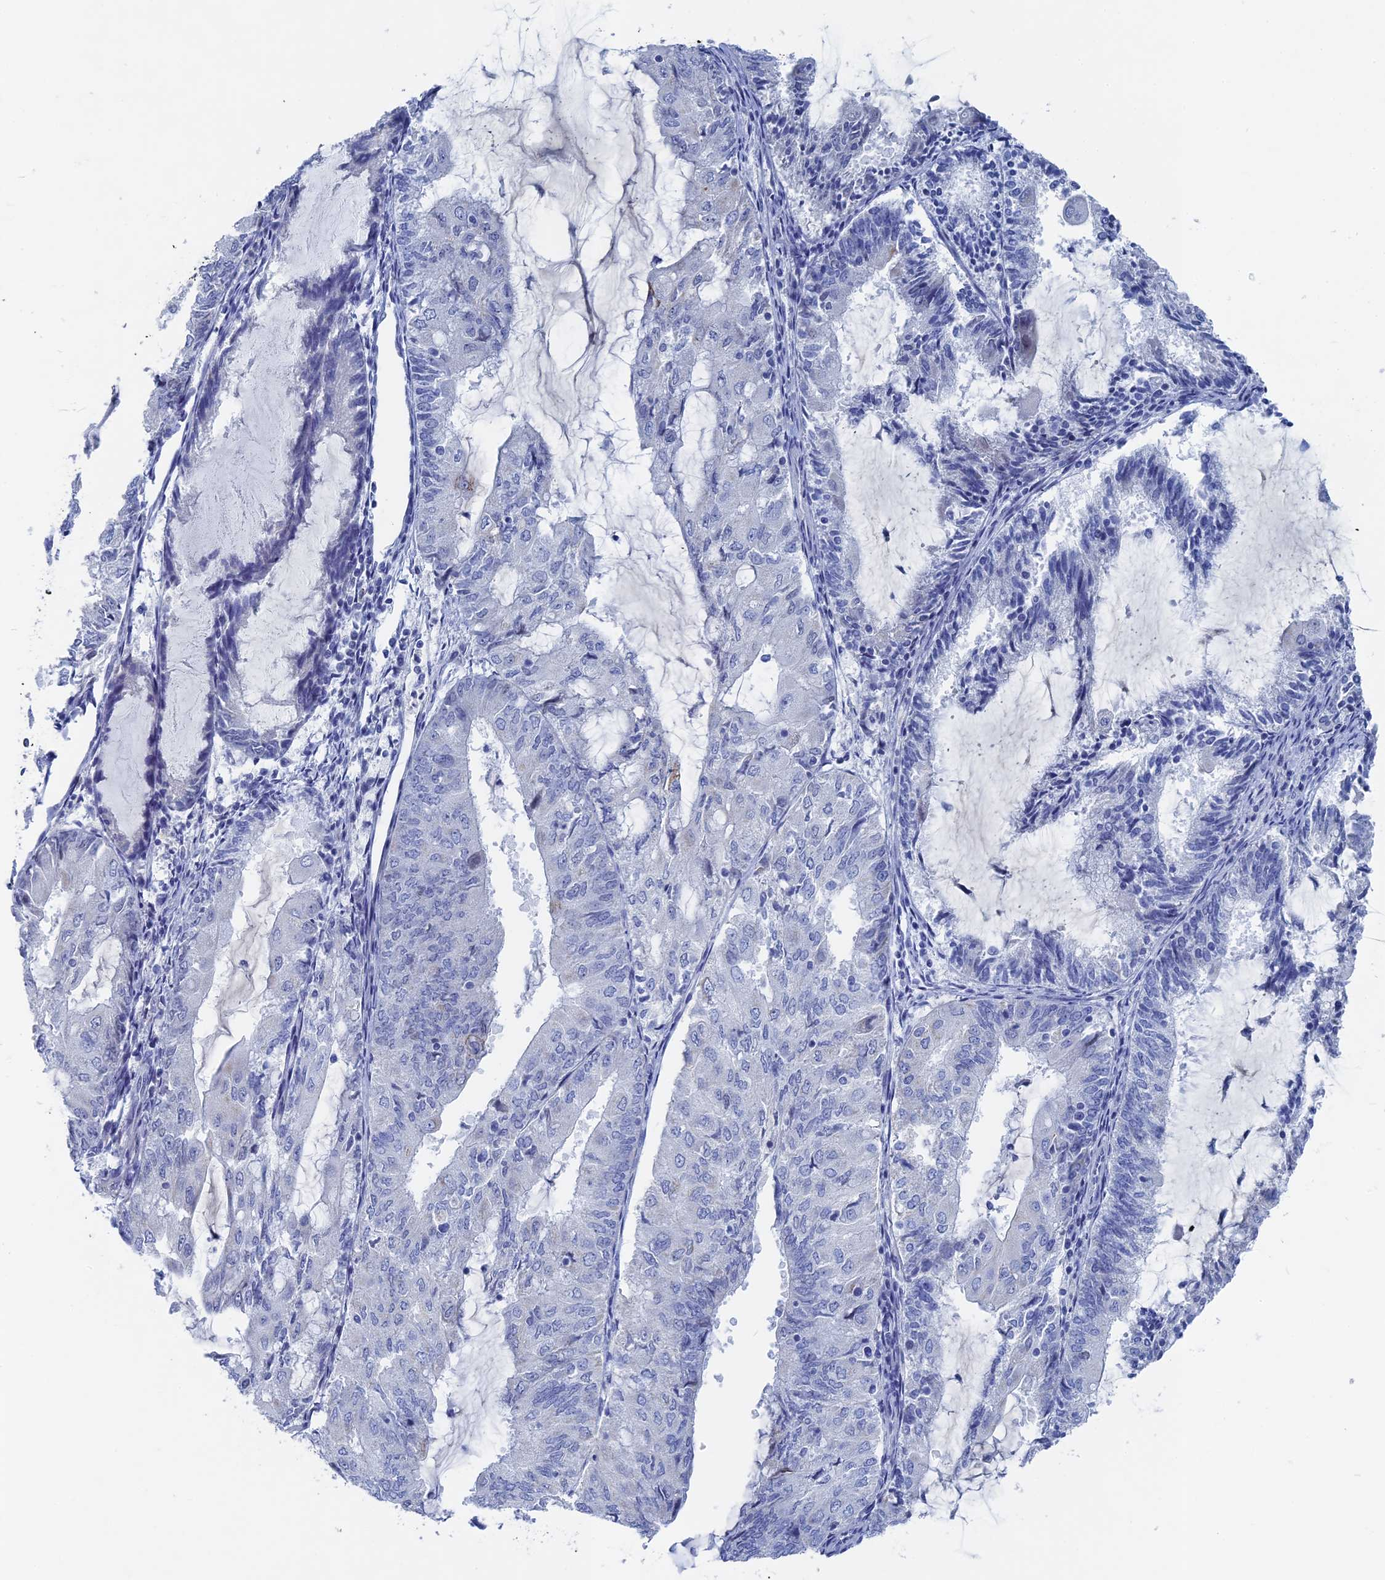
{"staining": {"intensity": "negative", "quantity": "none", "location": "none"}, "tissue": "endometrial cancer", "cell_type": "Tumor cells", "image_type": "cancer", "snomed": [{"axis": "morphology", "description": "Adenocarcinoma, NOS"}, {"axis": "topography", "description": "Endometrium"}], "caption": "A high-resolution histopathology image shows IHC staining of adenocarcinoma (endometrial), which reveals no significant expression in tumor cells.", "gene": "HIGD1A", "patient": {"sex": "female", "age": 81}}